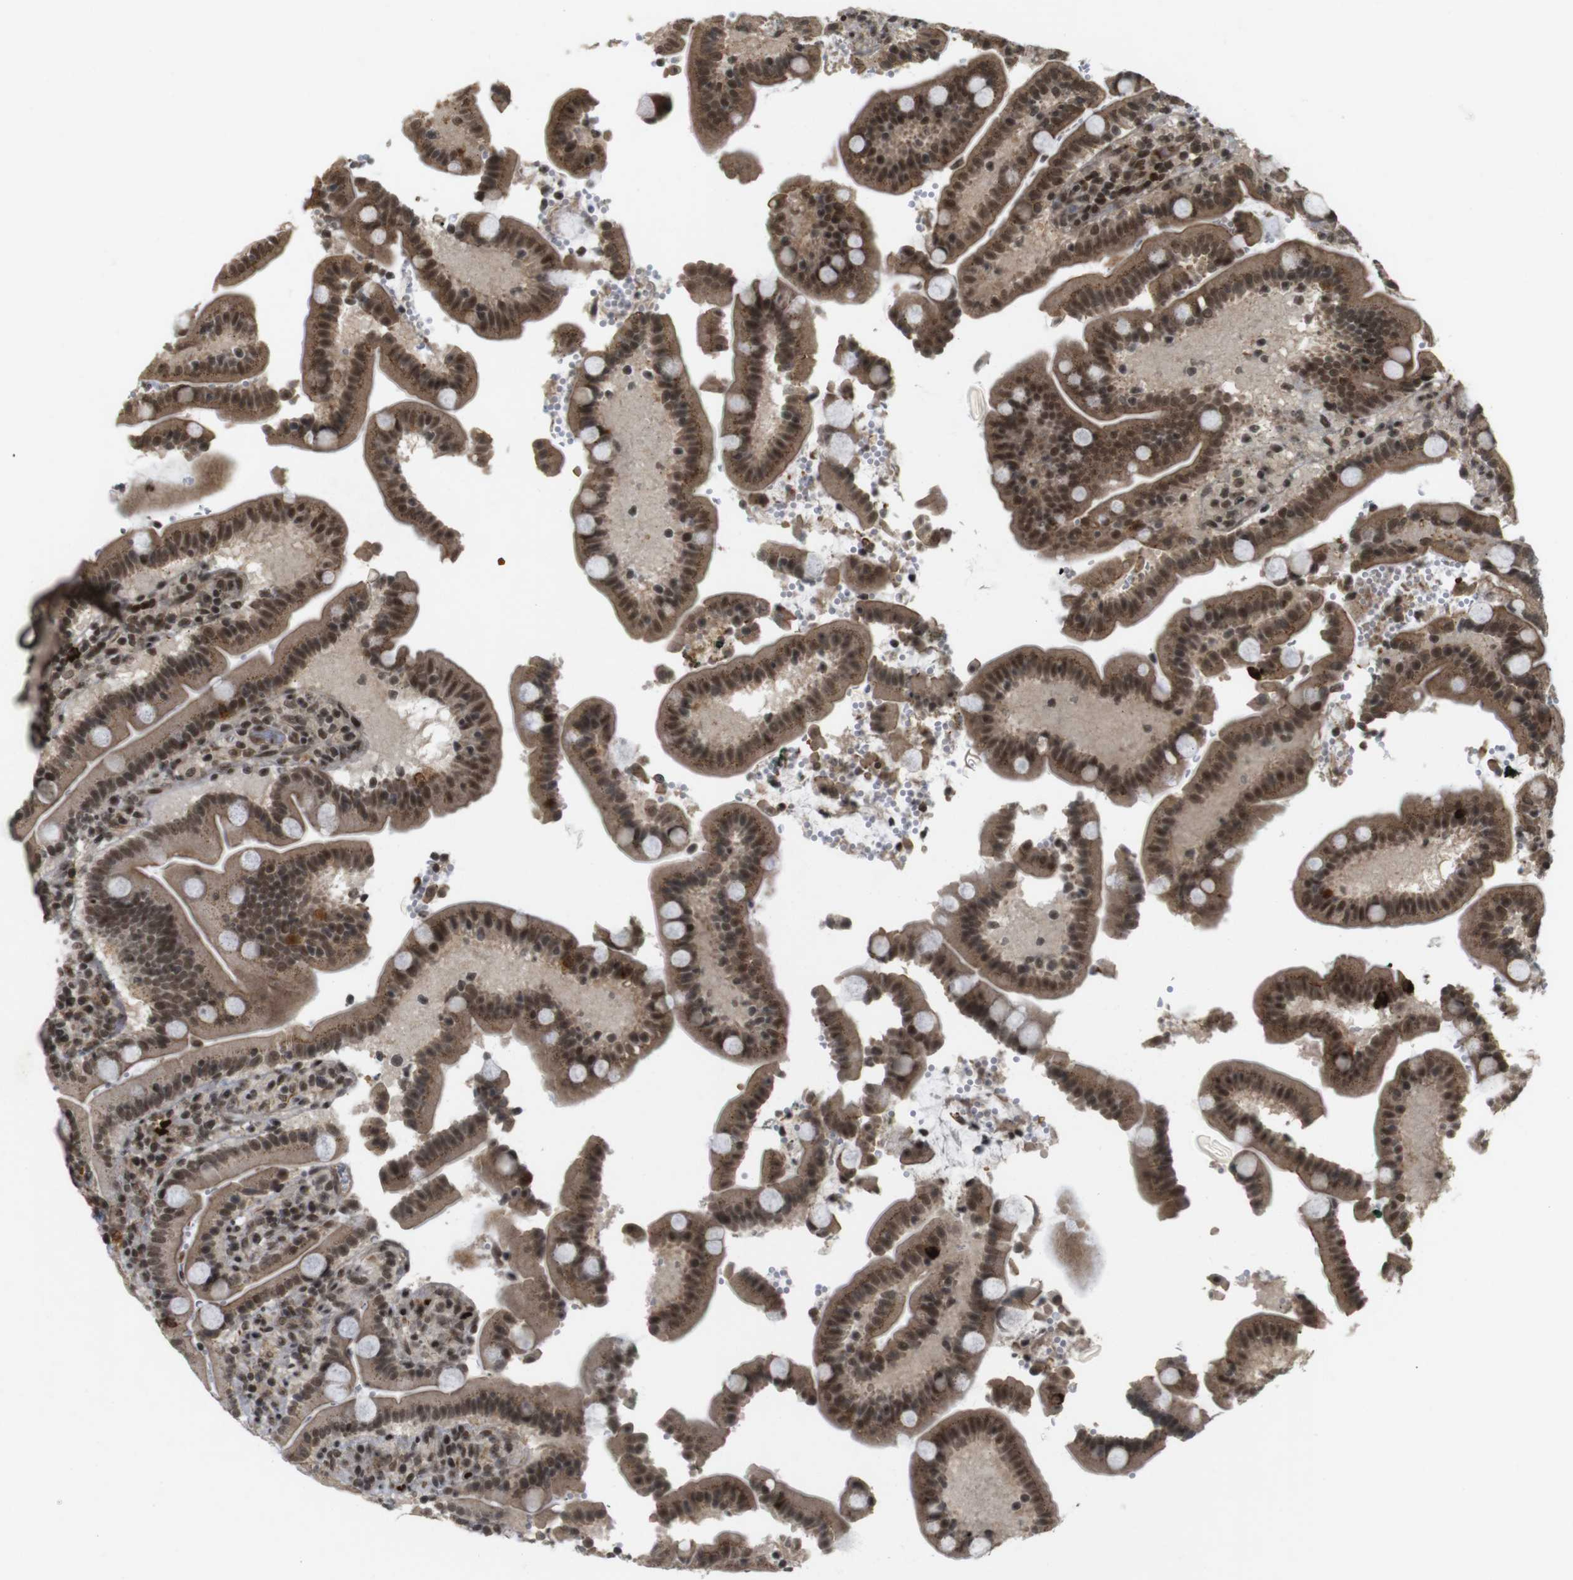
{"staining": {"intensity": "strong", "quantity": ">75%", "location": "cytoplasmic/membranous,nuclear"}, "tissue": "duodenum", "cell_type": "Glandular cells", "image_type": "normal", "snomed": [{"axis": "morphology", "description": "Normal tissue, NOS"}, {"axis": "topography", "description": "Small intestine, NOS"}], "caption": "IHC image of benign duodenum: human duodenum stained using immunohistochemistry shows high levels of strong protein expression localized specifically in the cytoplasmic/membranous,nuclear of glandular cells, appearing as a cytoplasmic/membranous,nuclear brown color.", "gene": "SP2", "patient": {"sex": "female", "age": 71}}